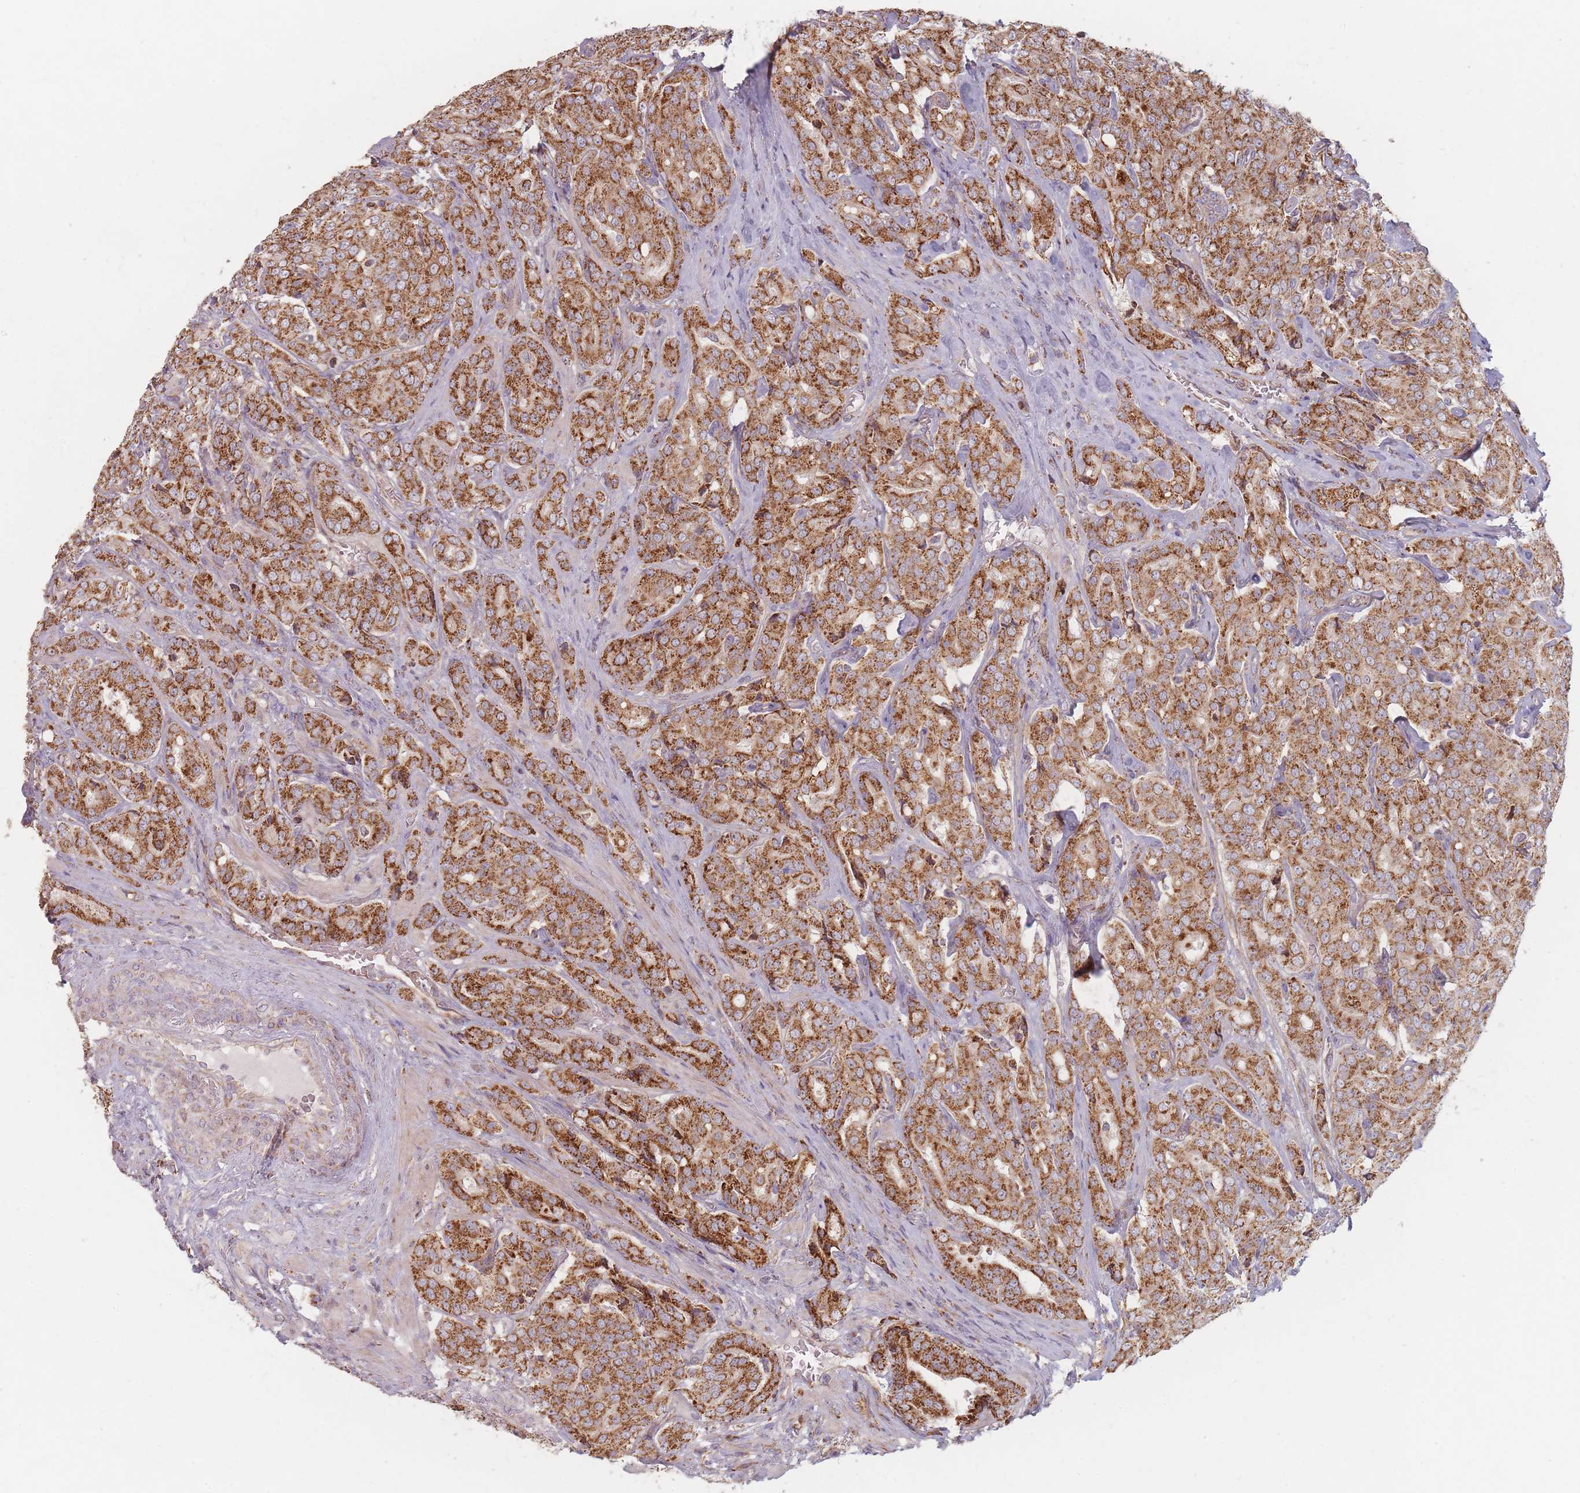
{"staining": {"intensity": "moderate", "quantity": ">75%", "location": "cytoplasmic/membranous"}, "tissue": "prostate cancer", "cell_type": "Tumor cells", "image_type": "cancer", "snomed": [{"axis": "morphology", "description": "Adenocarcinoma, High grade"}, {"axis": "topography", "description": "Prostate"}], "caption": "Tumor cells display moderate cytoplasmic/membranous expression in about >75% of cells in prostate high-grade adenocarcinoma.", "gene": "ESRP2", "patient": {"sex": "male", "age": 68}}